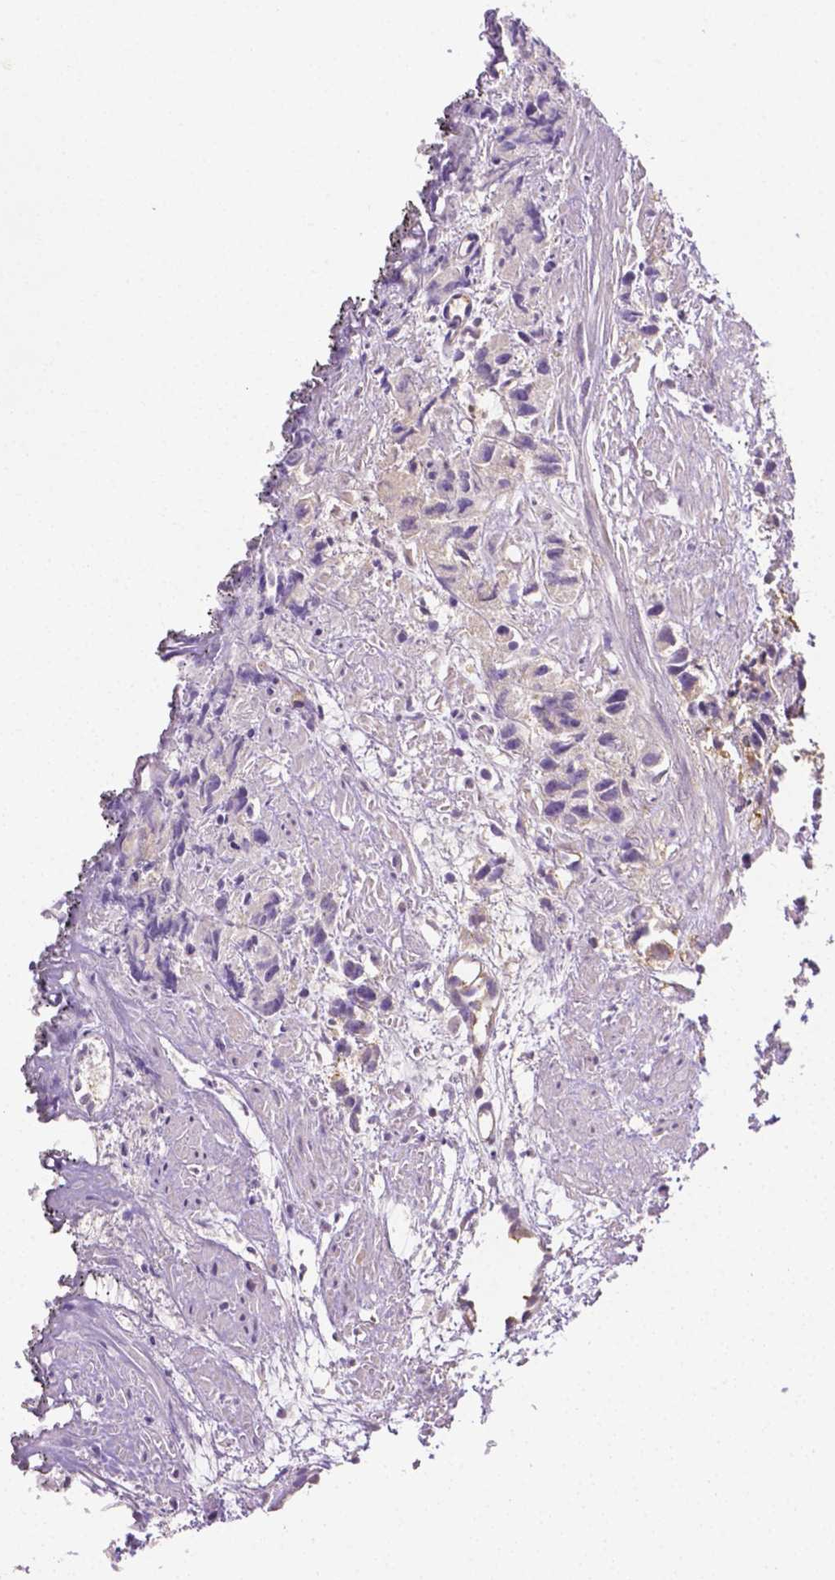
{"staining": {"intensity": "weak", "quantity": ">75%", "location": "cytoplasmic/membranous"}, "tissue": "prostate cancer", "cell_type": "Tumor cells", "image_type": "cancer", "snomed": [{"axis": "morphology", "description": "Adenocarcinoma, High grade"}, {"axis": "topography", "description": "Prostate"}], "caption": "Protein expression analysis of human prostate cancer reveals weak cytoplasmic/membranous expression in about >75% of tumor cells. The protein of interest is stained brown, and the nuclei are stained in blue (DAB (3,3'-diaminobenzidine) IHC with brightfield microscopy, high magnification).", "gene": "ZNRD2", "patient": {"sex": "male", "age": 68}}